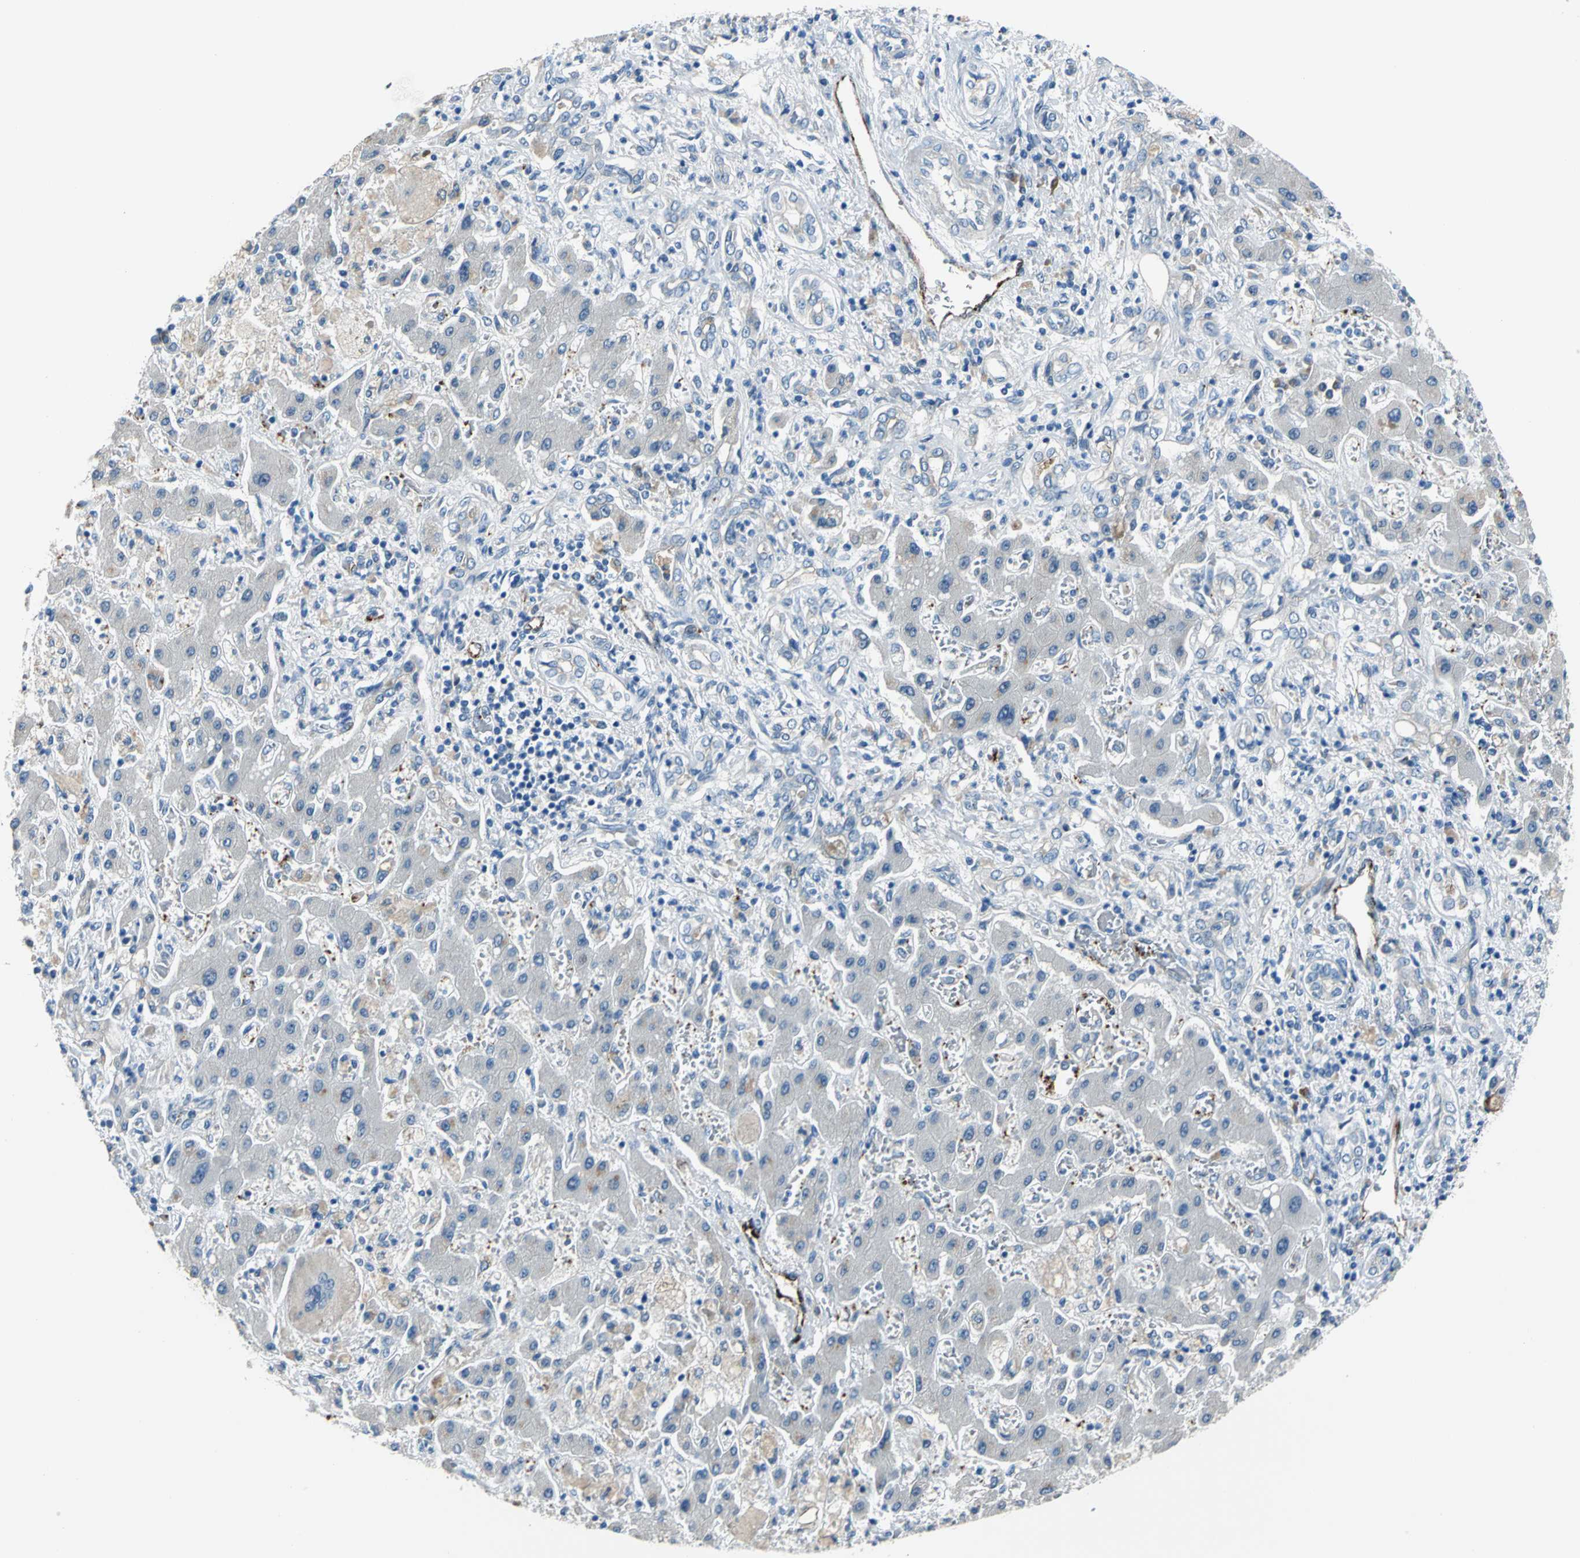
{"staining": {"intensity": "negative", "quantity": "none", "location": "none"}, "tissue": "liver cancer", "cell_type": "Tumor cells", "image_type": "cancer", "snomed": [{"axis": "morphology", "description": "Cholangiocarcinoma"}, {"axis": "topography", "description": "Liver"}], "caption": "The photomicrograph shows no staining of tumor cells in liver cholangiocarcinoma.", "gene": "SELP", "patient": {"sex": "male", "age": 50}}